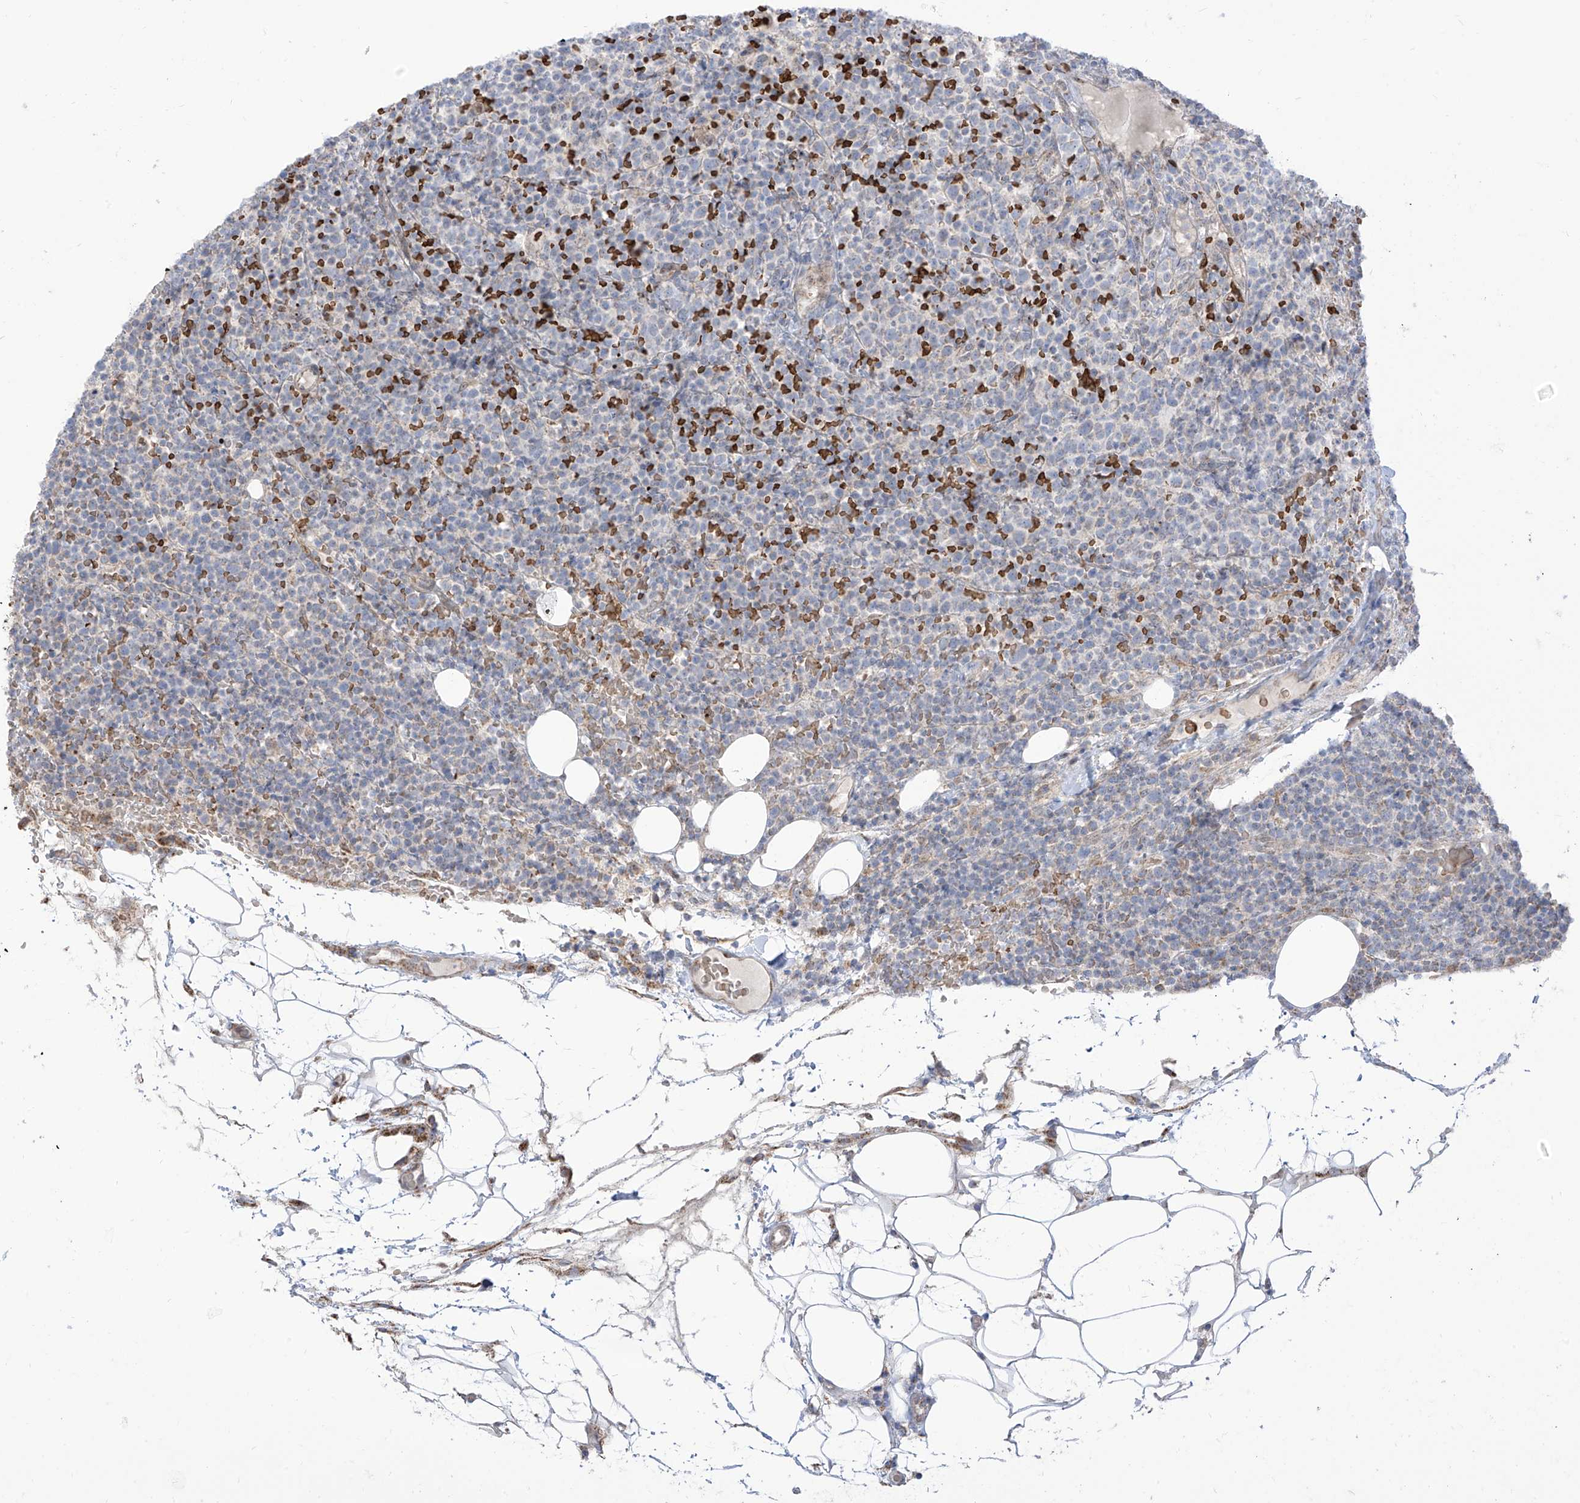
{"staining": {"intensity": "negative", "quantity": "none", "location": "none"}, "tissue": "lymphoma", "cell_type": "Tumor cells", "image_type": "cancer", "snomed": [{"axis": "morphology", "description": "Malignant lymphoma, non-Hodgkin's type, High grade"}, {"axis": "topography", "description": "Lymph node"}], "caption": "Lymphoma stained for a protein using IHC shows no staining tumor cells.", "gene": "ARHGEF40", "patient": {"sex": "male", "age": 61}}